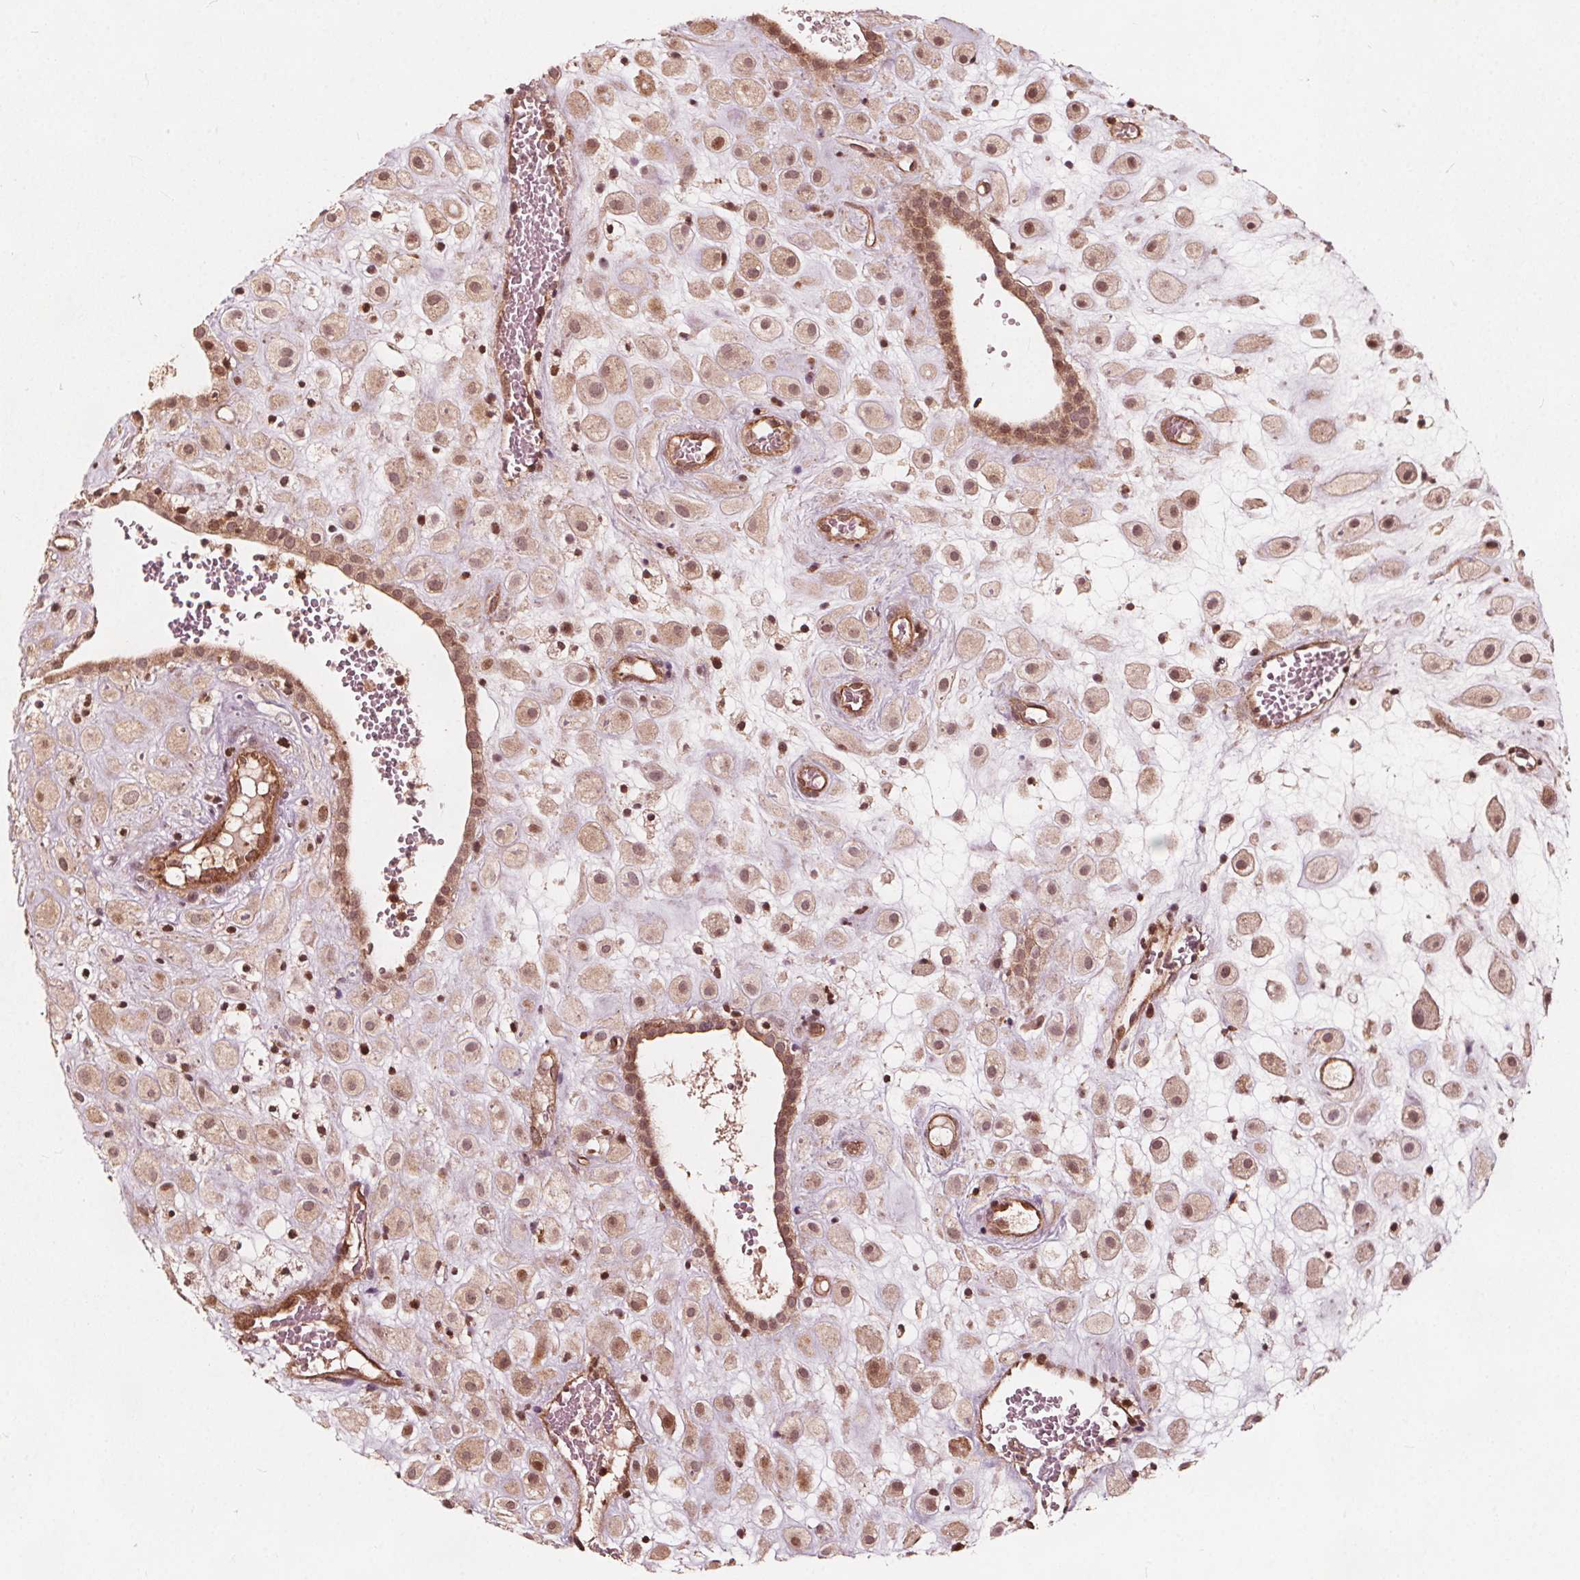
{"staining": {"intensity": "weak", "quantity": ">75%", "location": "cytoplasmic/membranous,nuclear"}, "tissue": "placenta", "cell_type": "Decidual cells", "image_type": "normal", "snomed": [{"axis": "morphology", "description": "Normal tissue, NOS"}, {"axis": "topography", "description": "Placenta"}], "caption": "Protein expression analysis of unremarkable human placenta reveals weak cytoplasmic/membranous,nuclear expression in approximately >75% of decidual cells. Nuclei are stained in blue.", "gene": "AIP", "patient": {"sex": "female", "age": 24}}